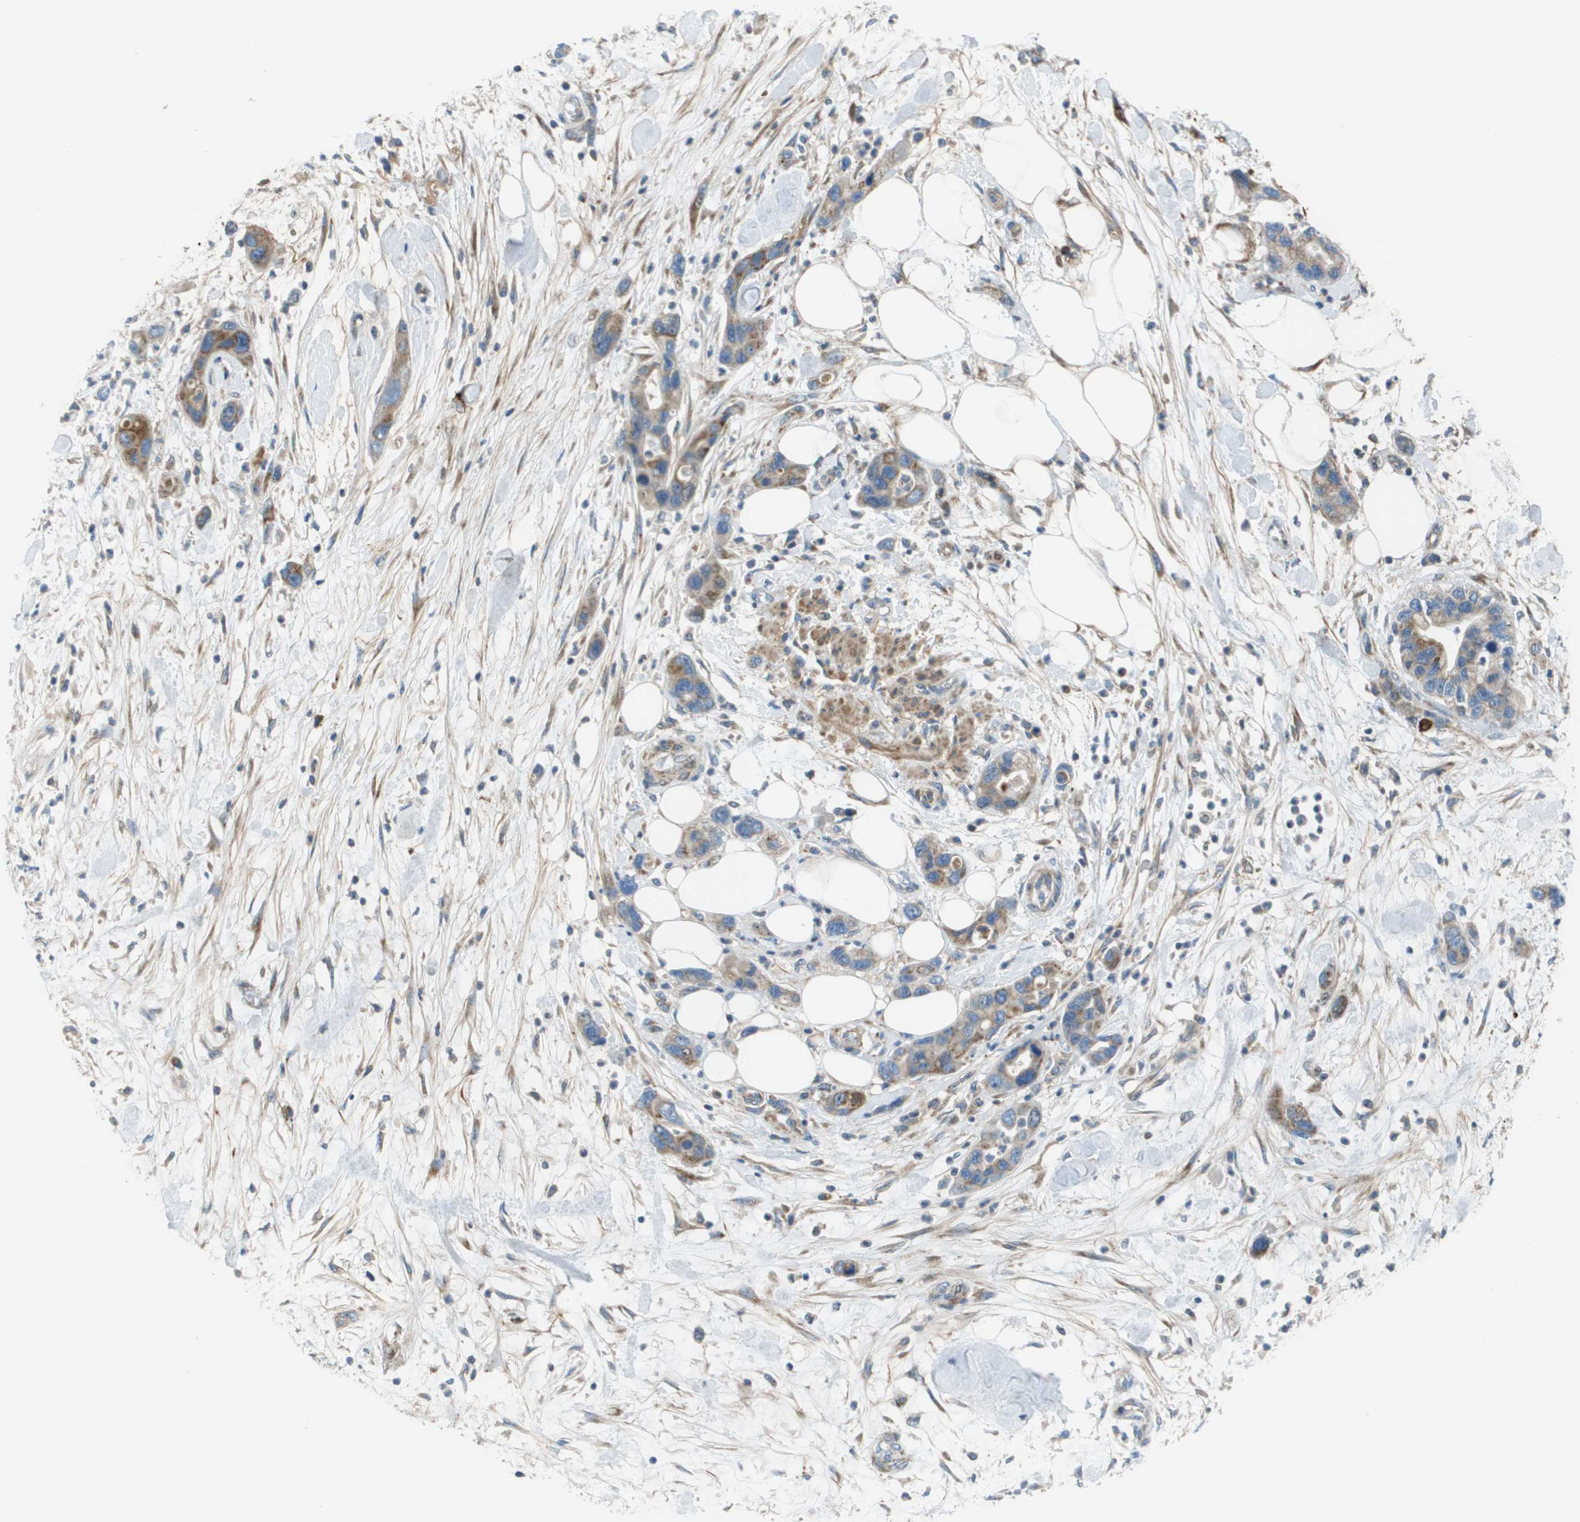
{"staining": {"intensity": "moderate", "quantity": ">75%", "location": "cytoplasmic/membranous"}, "tissue": "pancreatic cancer", "cell_type": "Tumor cells", "image_type": "cancer", "snomed": [{"axis": "morphology", "description": "Normal tissue, NOS"}, {"axis": "morphology", "description": "Adenocarcinoma, NOS"}, {"axis": "topography", "description": "Pancreas"}], "caption": "The histopathology image reveals immunohistochemical staining of adenocarcinoma (pancreatic). There is moderate cytoplasmic/membranous expression is appreciated in about >75% of tumor cells.", "gene": "GALNT6", "patient": {"sex": "female", "age": 71}}